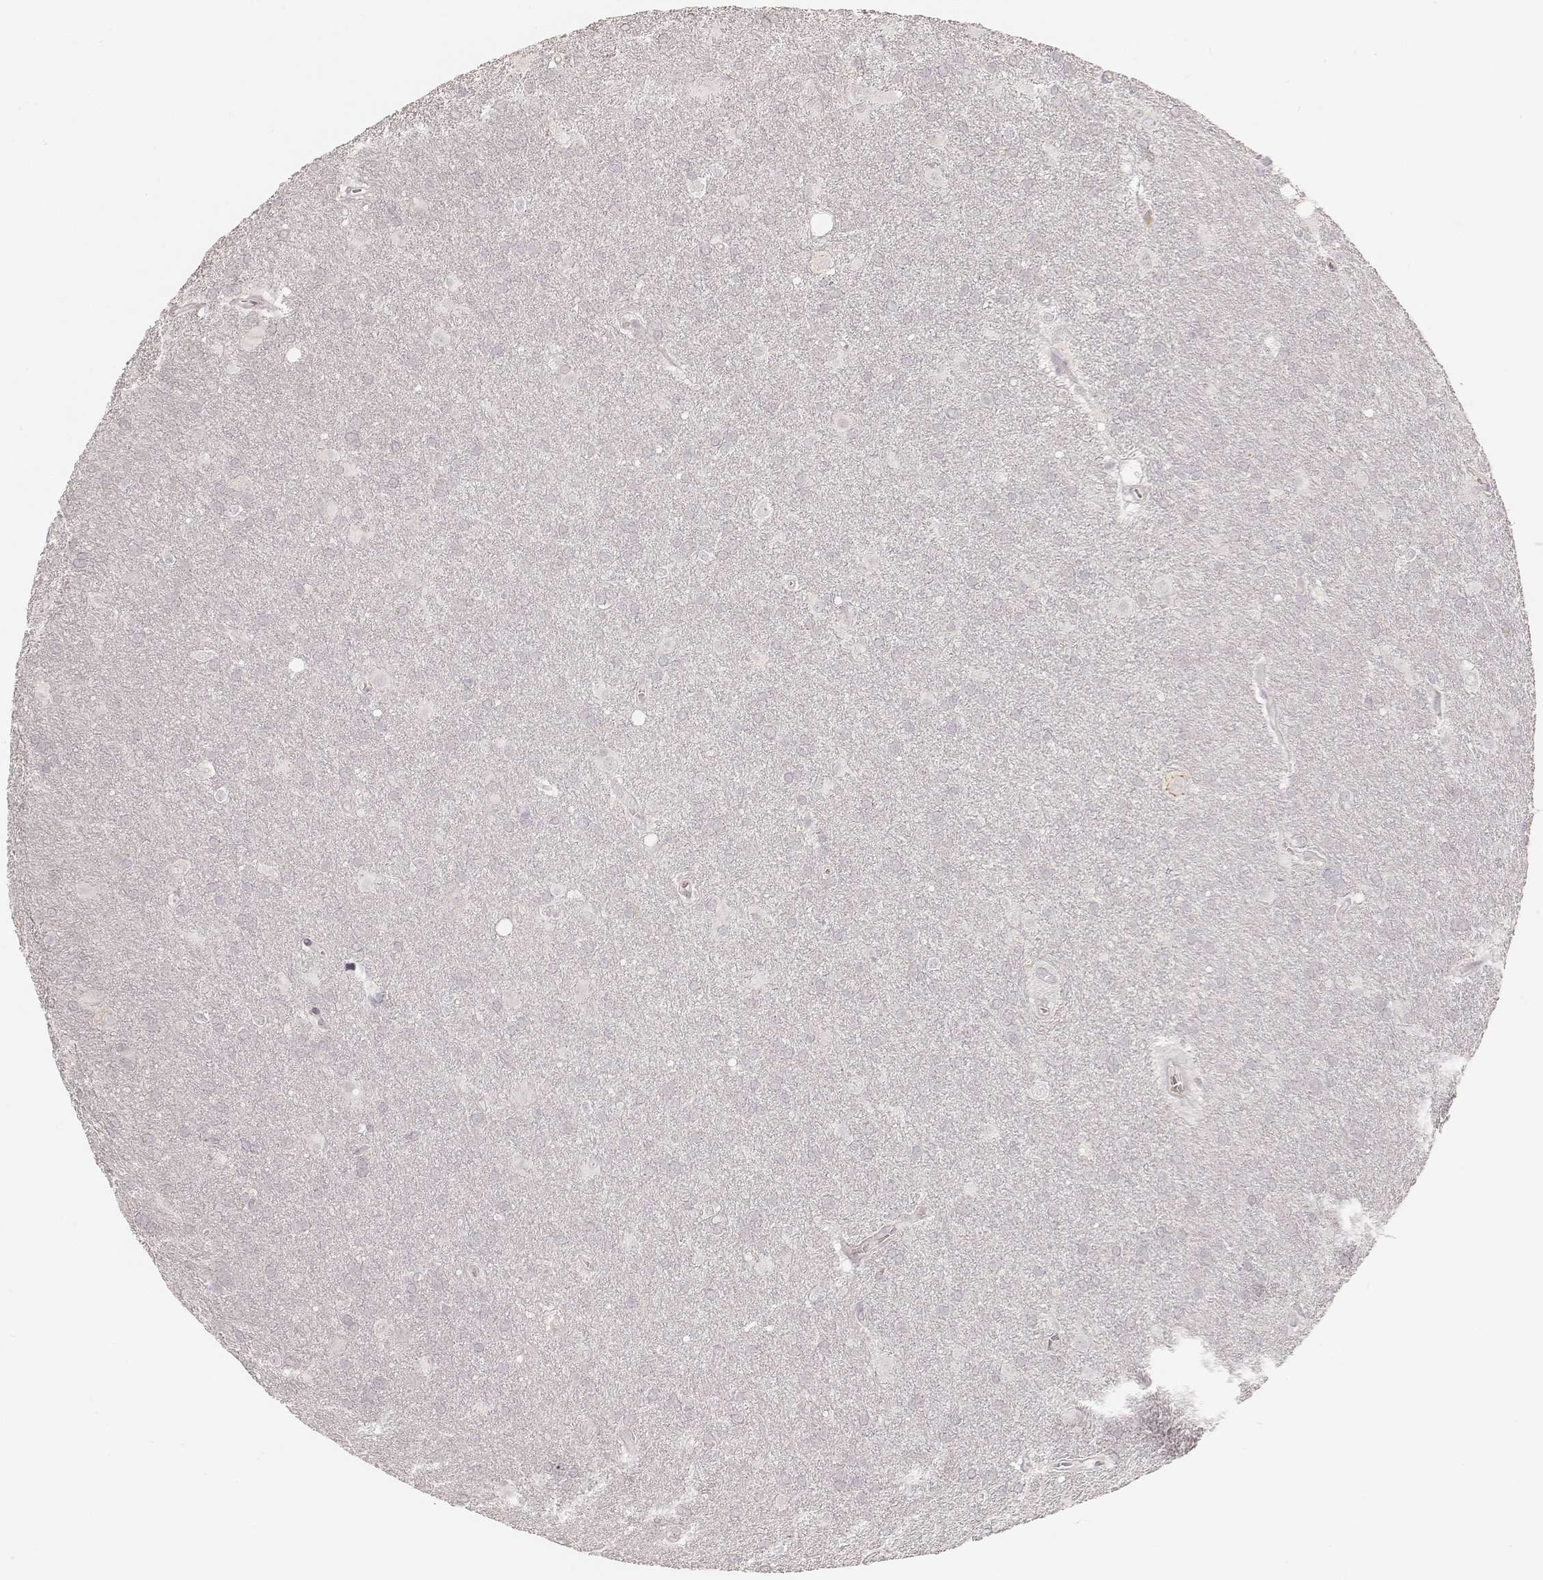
{"staining": {"intensity": "negative", "quantity": "none", "location": "none"}, "tissue": "glioma", "cell_type": "Tumor cells", "image_type": "cancer", "snomed": [{"axis": "morphology", "description": "Glioma, malignant, Low grade"}, {"axis": "topography", "description": "Brain"}], "caption": "Immunohistochemistry (IHC) micrograph of neoplastic tissue: human glioma stained with DAB demonstrates no significant protein expression in tumor cells.", "gene": "GORASP2", "patient": {"sex": "male", "age": 58}}